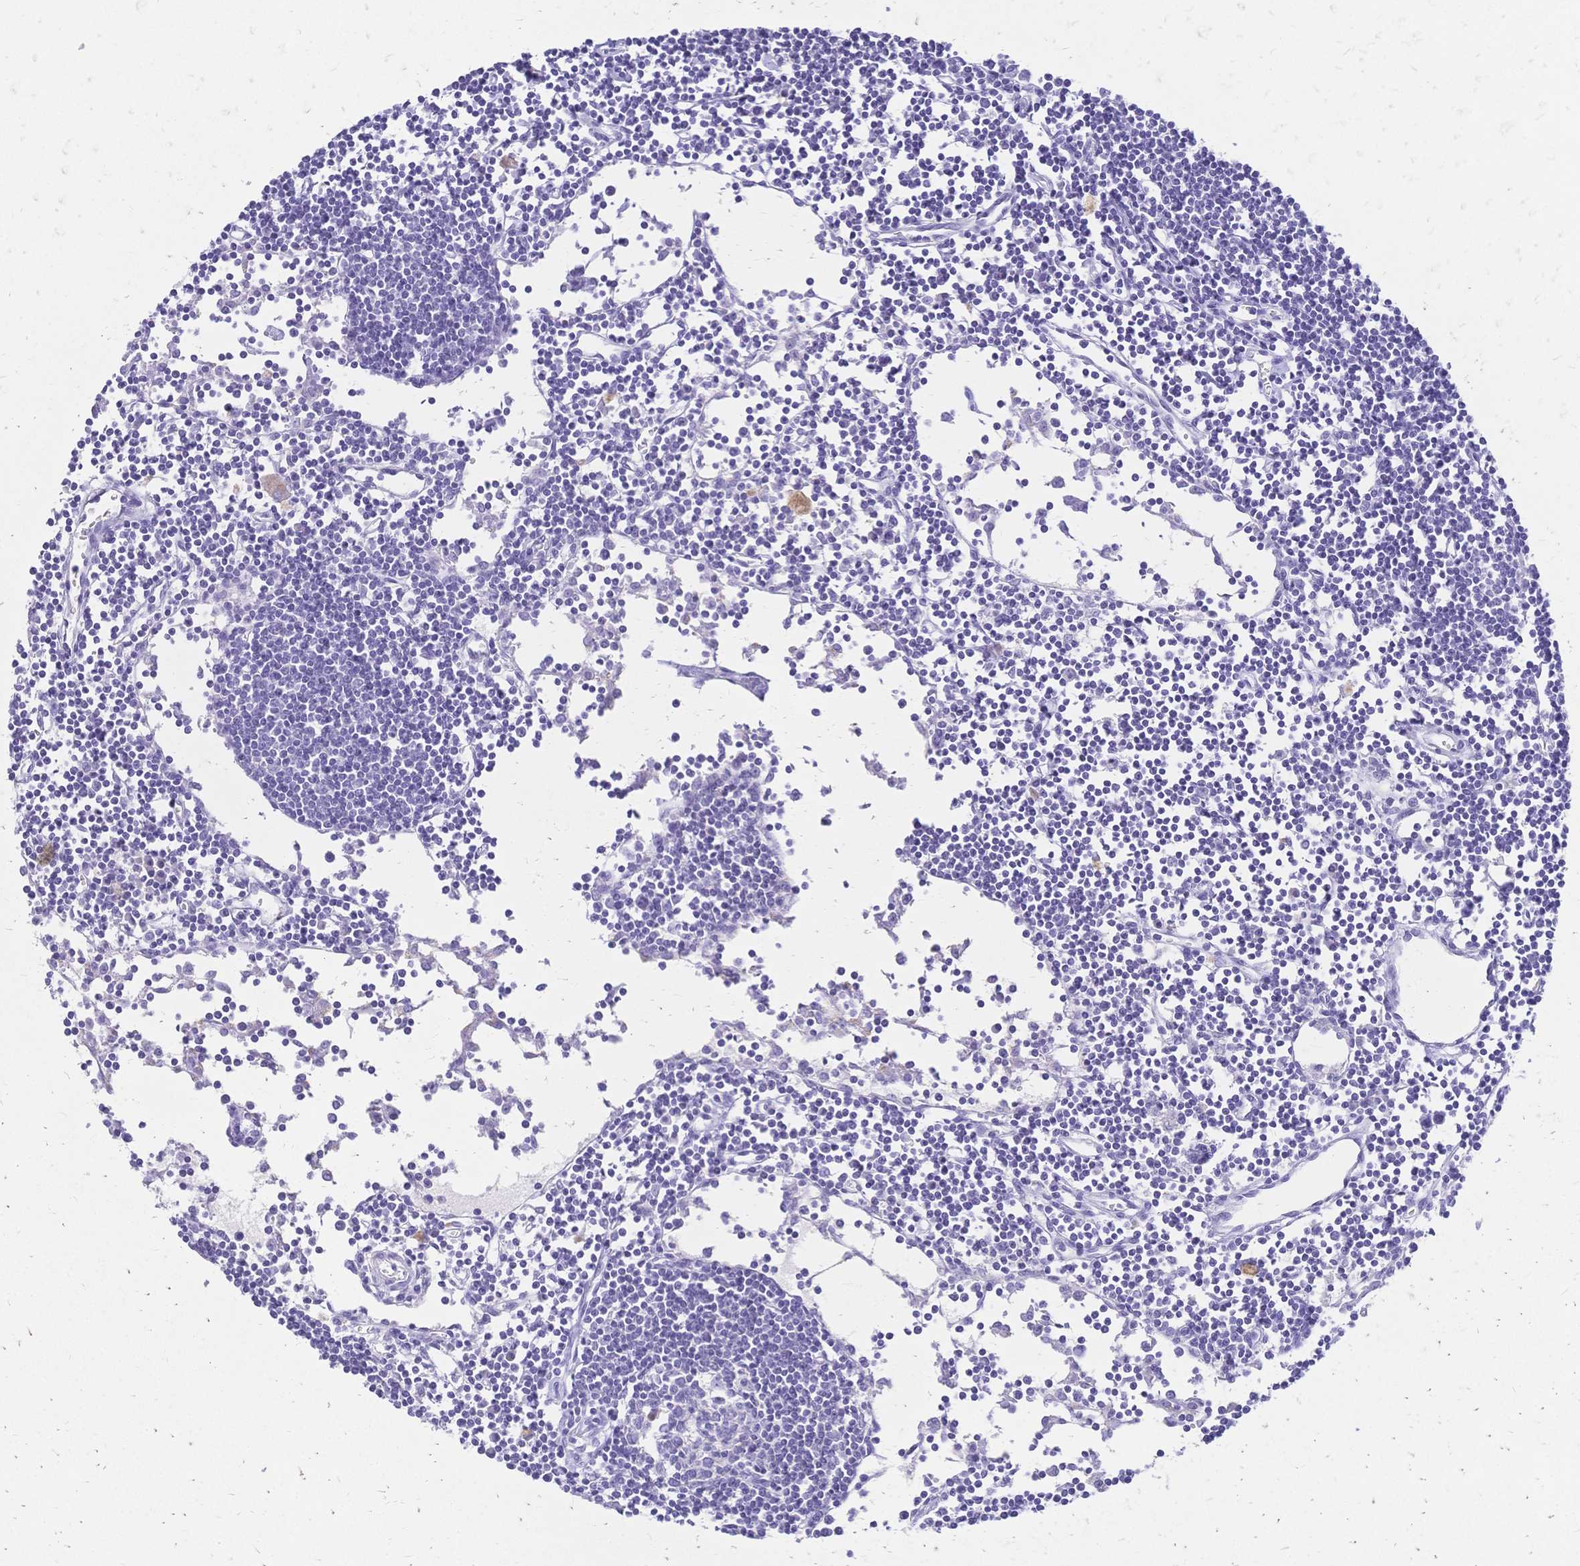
{"staining": {"intensity": "negative", "quantity": "none", "location": "none"}, "tissue": "lymph node", "cell_type": "Germinal center cells", "image_type": "normal", "snomed": [{"axis": "morphology", "description": "Normal tissue, NOS"}, {"axis": "topography", "description": "Lymph node"}], "caption": "Immunohistochemical staining of unremarkable human lymph node demonstrates no significant positivity in germinal center cells. The staining was performed using DAB to visualize the protein expression in brown, while the nuclei were stained in blue with hematoxylin (Magnification: 20x).", "gene": "FA2H", "patient": {"sex": "female", "age": 65}}